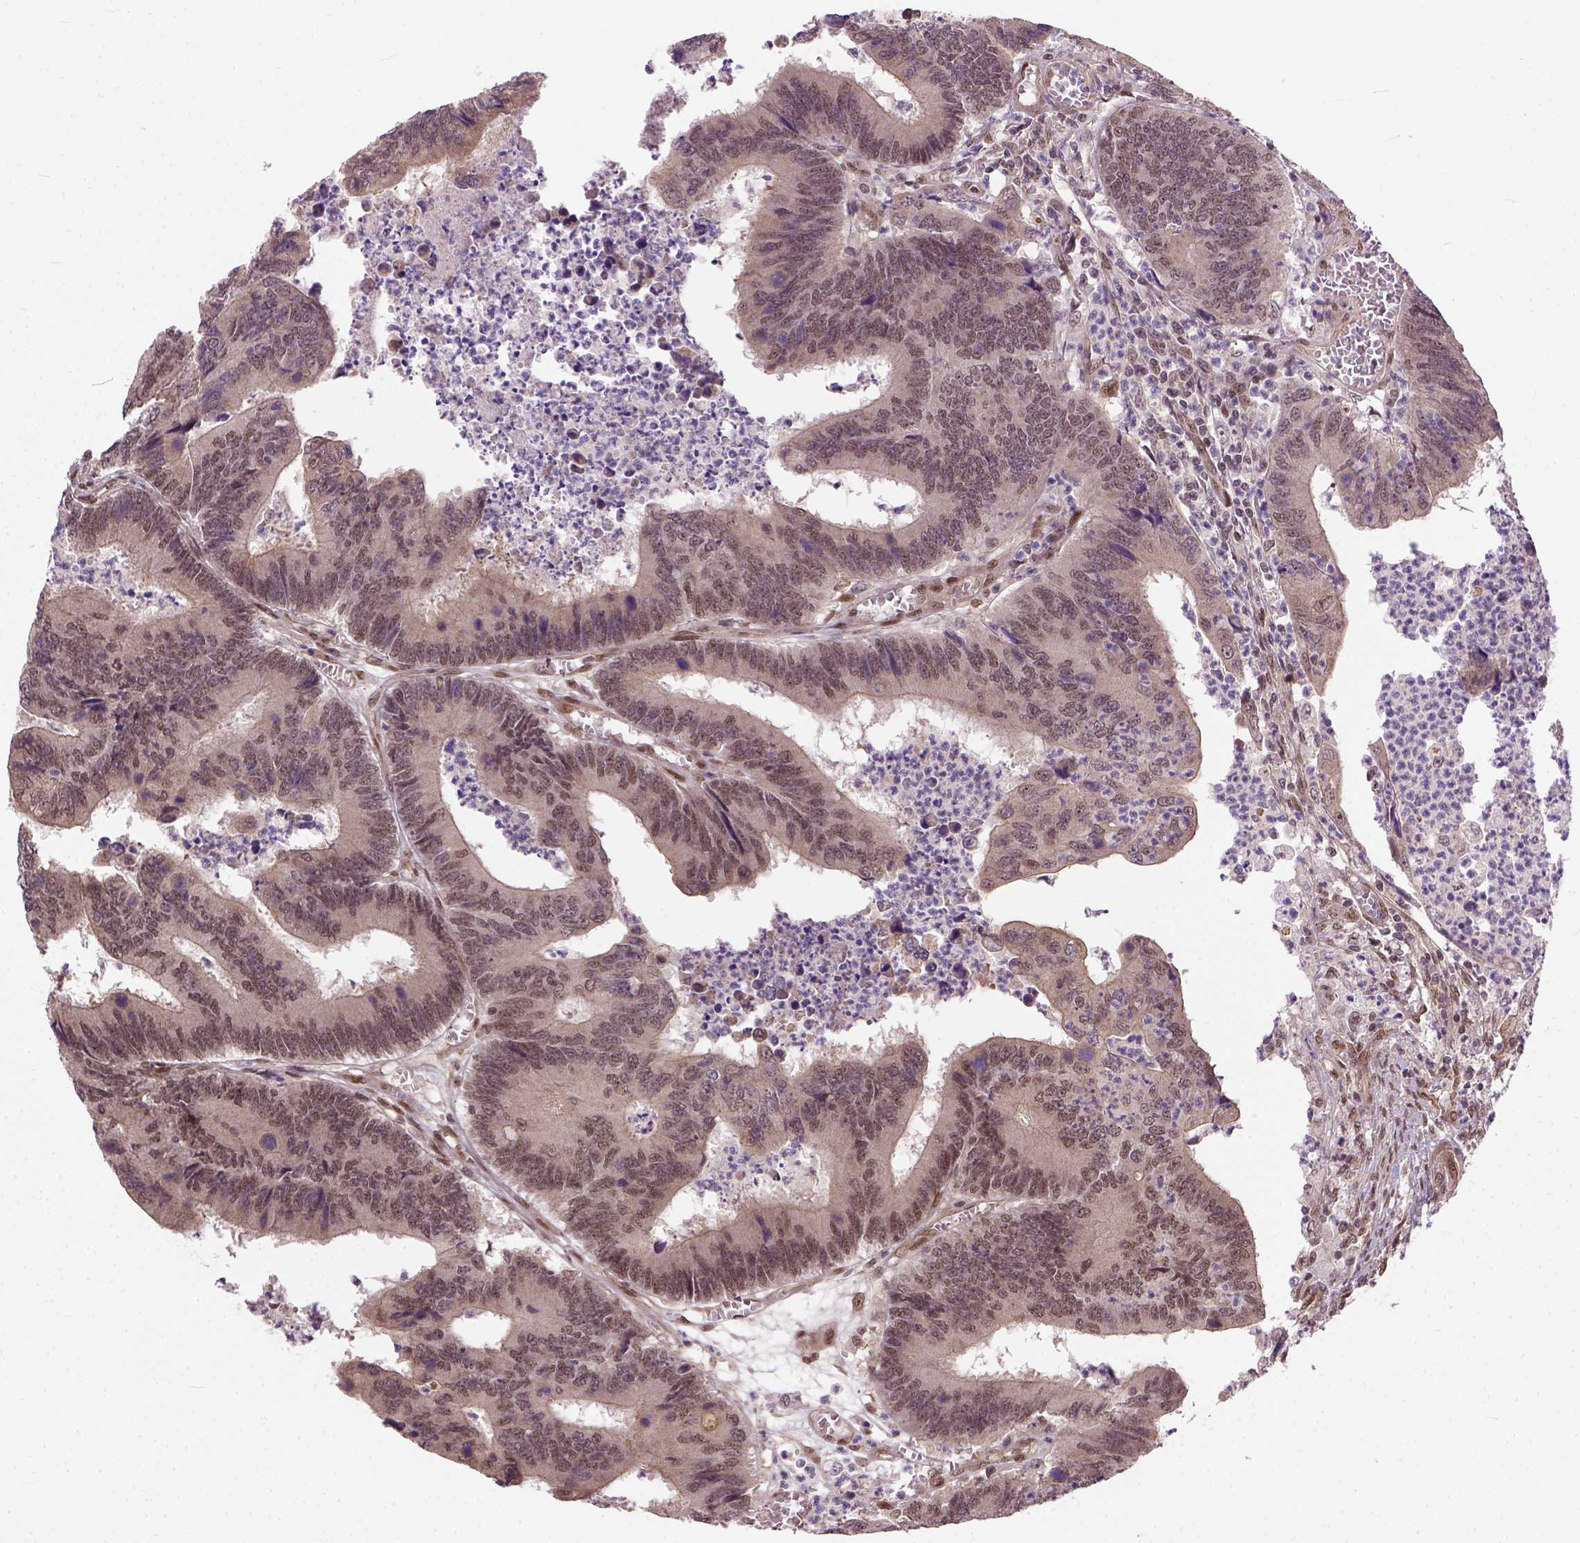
{"staining": {"intensity": "moderate", "quantity": ">75%", "location": "nuclear"}, "tissue": "colorectal cancer", "cell_type": "Tumor cells", "image_type": "cancer", "snomed": [{"axis": "morphology", "description": "Adenocarcinoma, NOS"}, {"axis": "topography", "description": "Colon"}], "caption": "The histopathology image displays a brown stain indicating the presence of a protein in the nuclear of tumor cells in colorectal adenocarcinoma.", "gene": "ZNF630", "patient": {"sex": "female", "age": 67}}